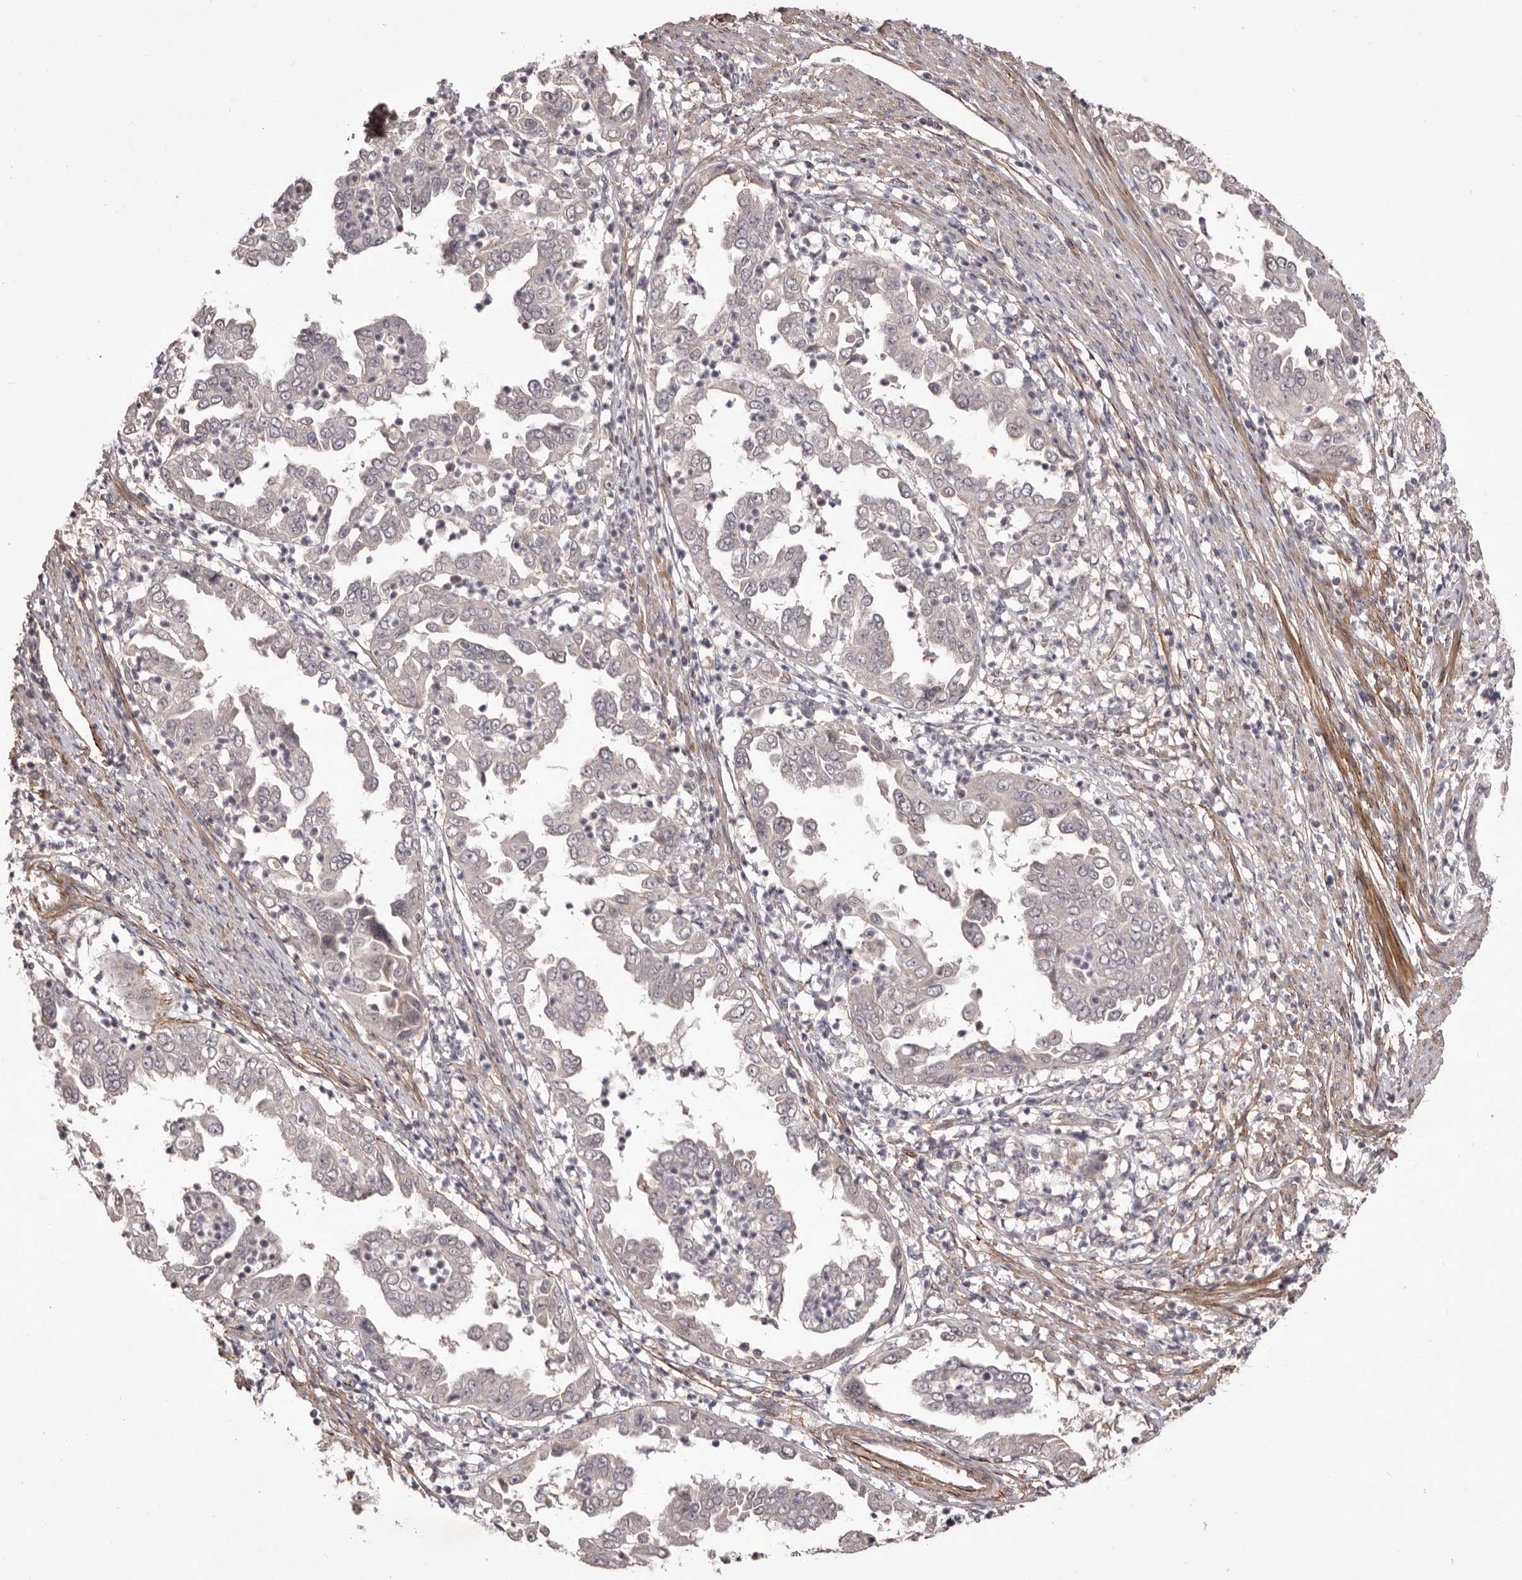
{"staining": {"intensity": "negative", "quantity": "none", "location": "none"}, "tissue": "endometrial cancer", "cell_type": "Tumor cells", "image_type": "cancer", "snomed": [{"axis": "morphology", "description": "Adenocarcinoma, NOS"}, {"axis": "topography", "description": "Endometrium"}], "caption": "There is no significant positivity in tumor cells of adenocarcinoma (endometrial).", "gene": "HBS1L", "patient": {"sex": "female", "age": 85}}